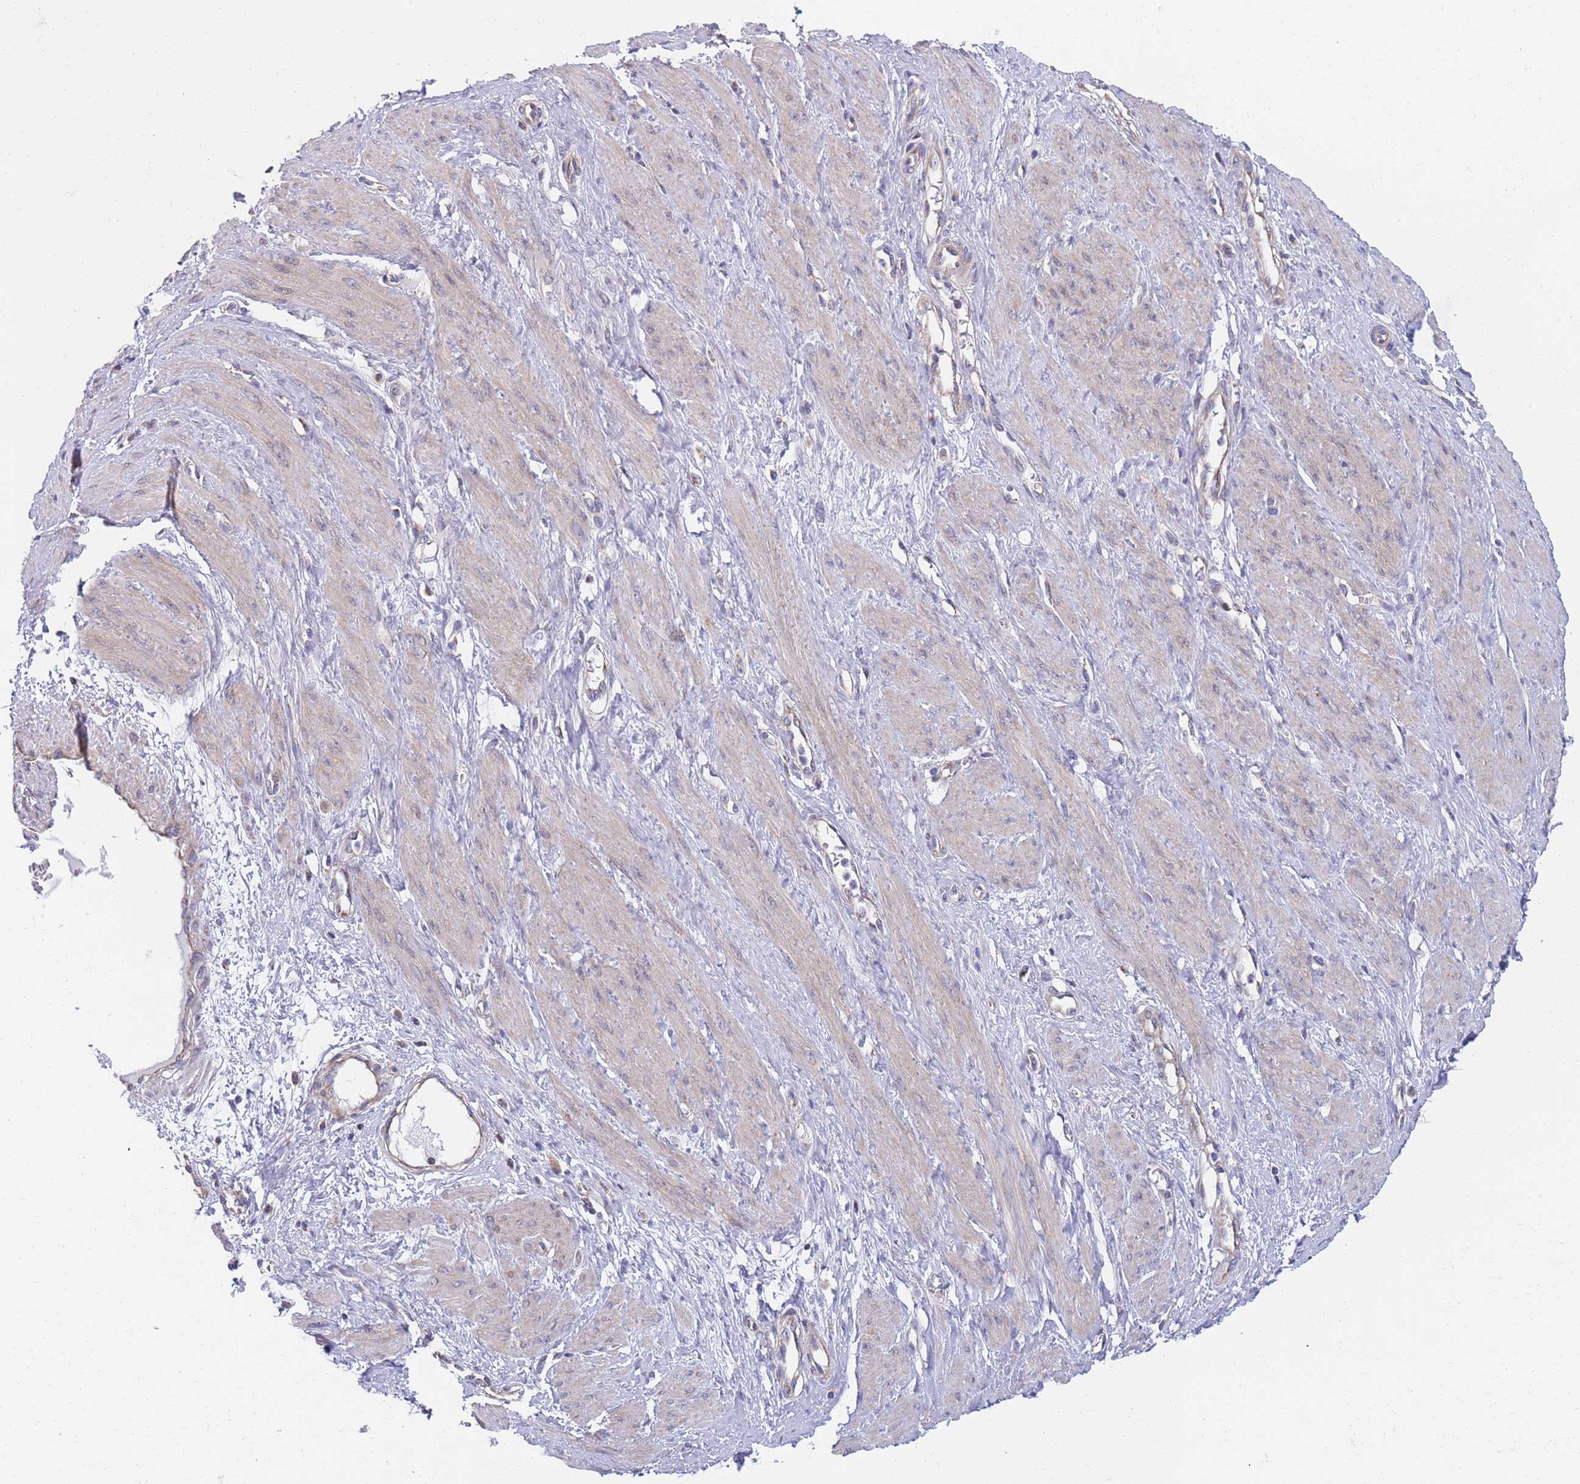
{"staining": {"intensity": "weak", "quantity": "25%-75%", "location": "cytoplasmic/membranous"}, "tissue": "smooth muscle", "cell_type": "Smooth muscle cells", "image_type": "normal", "snomed": [{"axis": "morphology", "description": "Normal tissue, NOS"}, {"axis": "topography", "description": "Smooth muscle"}, {"axis": "topography", "description": "Uterus"}], "caption": "DAB (3,3'-diaminobenzidine) immunohistochemical staining of normal human smooth muscle displays weak cytoplasmic/membranous protein staining in approximately 25%-75% of smooth muscle cells.", "gene": "PWWP3A", "patient": {"sex": "female", "age": 39}}